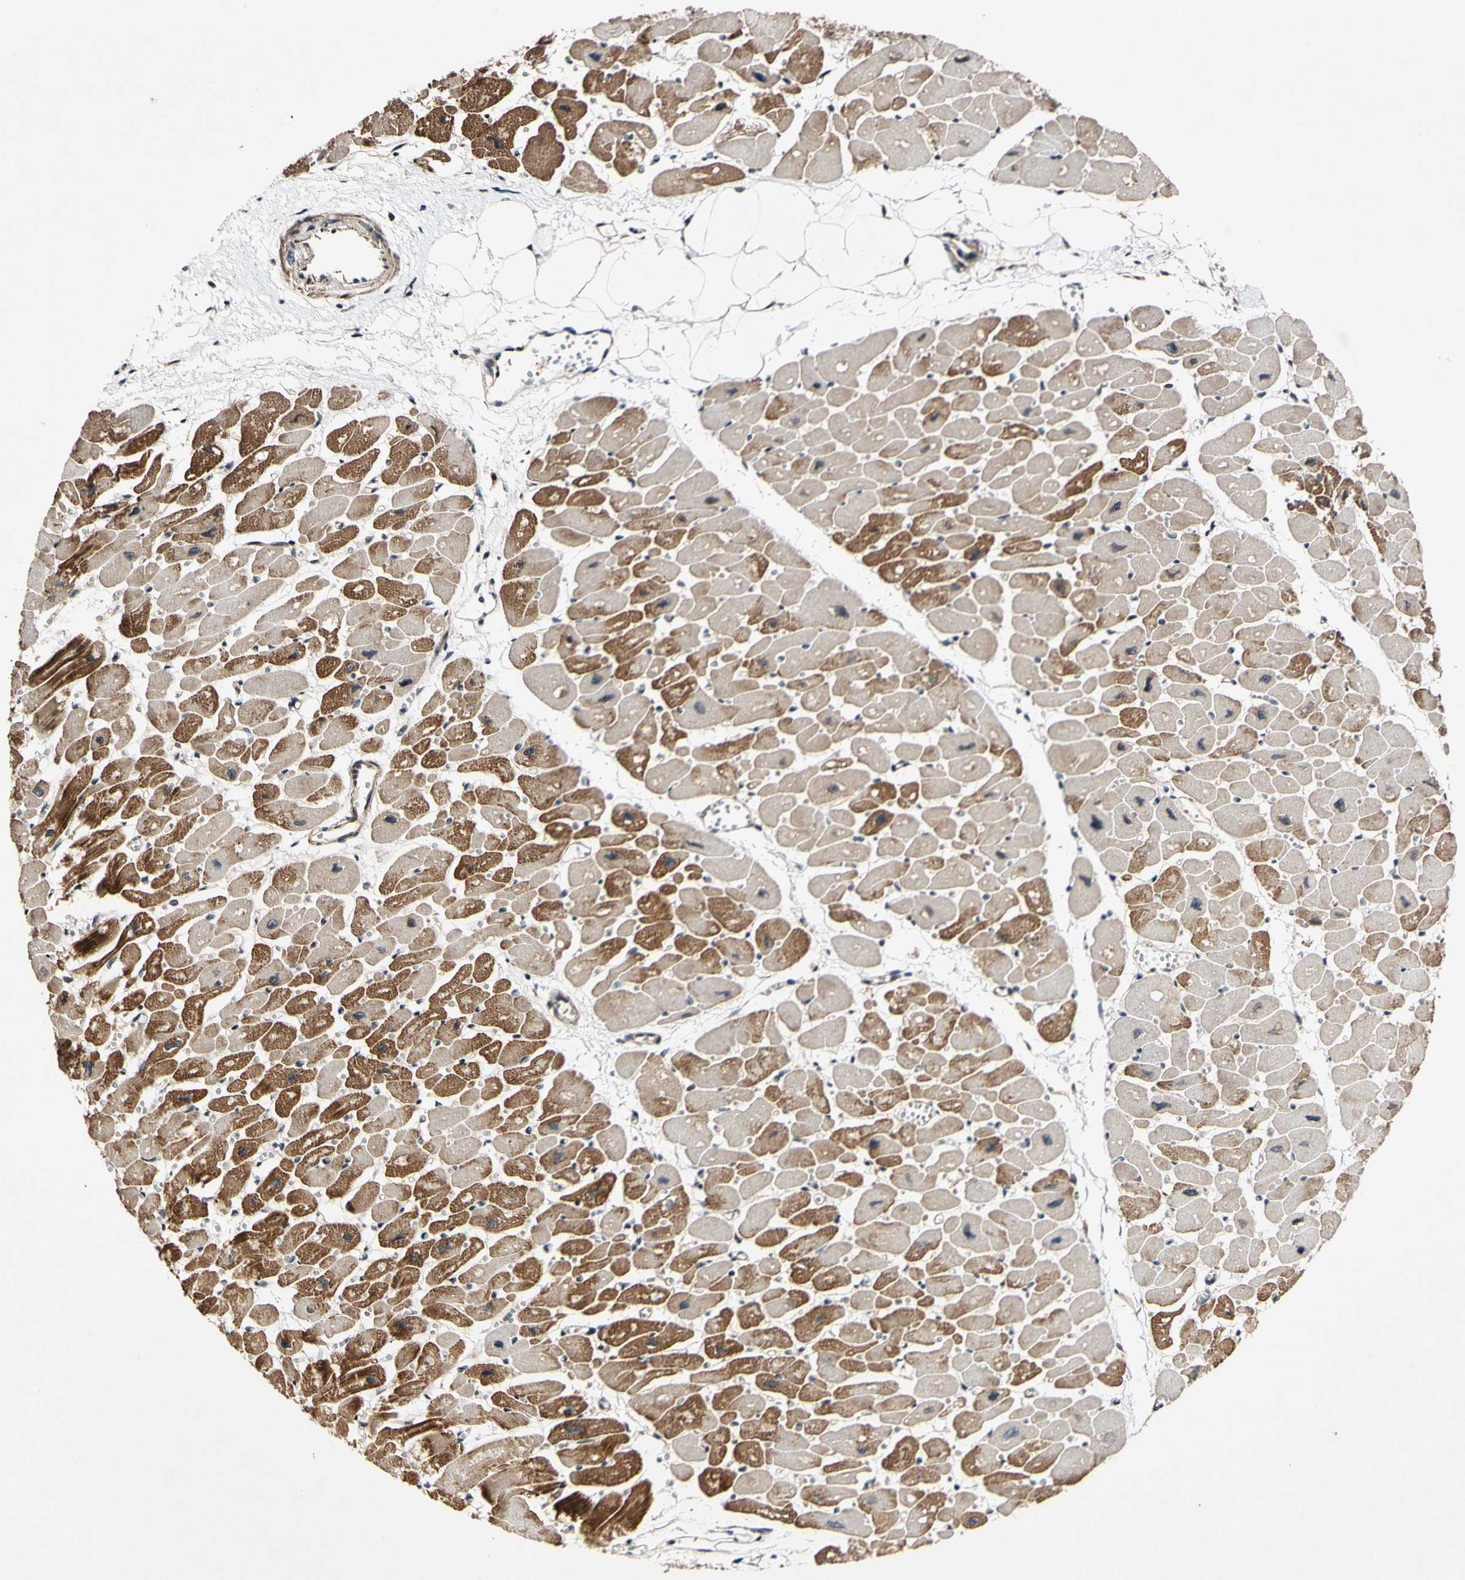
{"staining": {"intensity": "moderate", "quantity": "25%-75%", "location": "nuclear"}, "tissue": "heart muscle", "cell_type": "Cardiomyocytes", "image_type": "normal", "snomed": [{"axis": "morphology", "description": "Normal tissue, NOS"}, {"axis": "topography", "description": "Heart"}], "caption": "Immunohistochemical staining of unremarkable heart muscle shows 25%-75% levels of moderate nuclear protein positivity in approximately 25%-75% of cardiomyocytes.", "gene": "CSNK1E", "patient": {"sex": "female", "age": 54}}